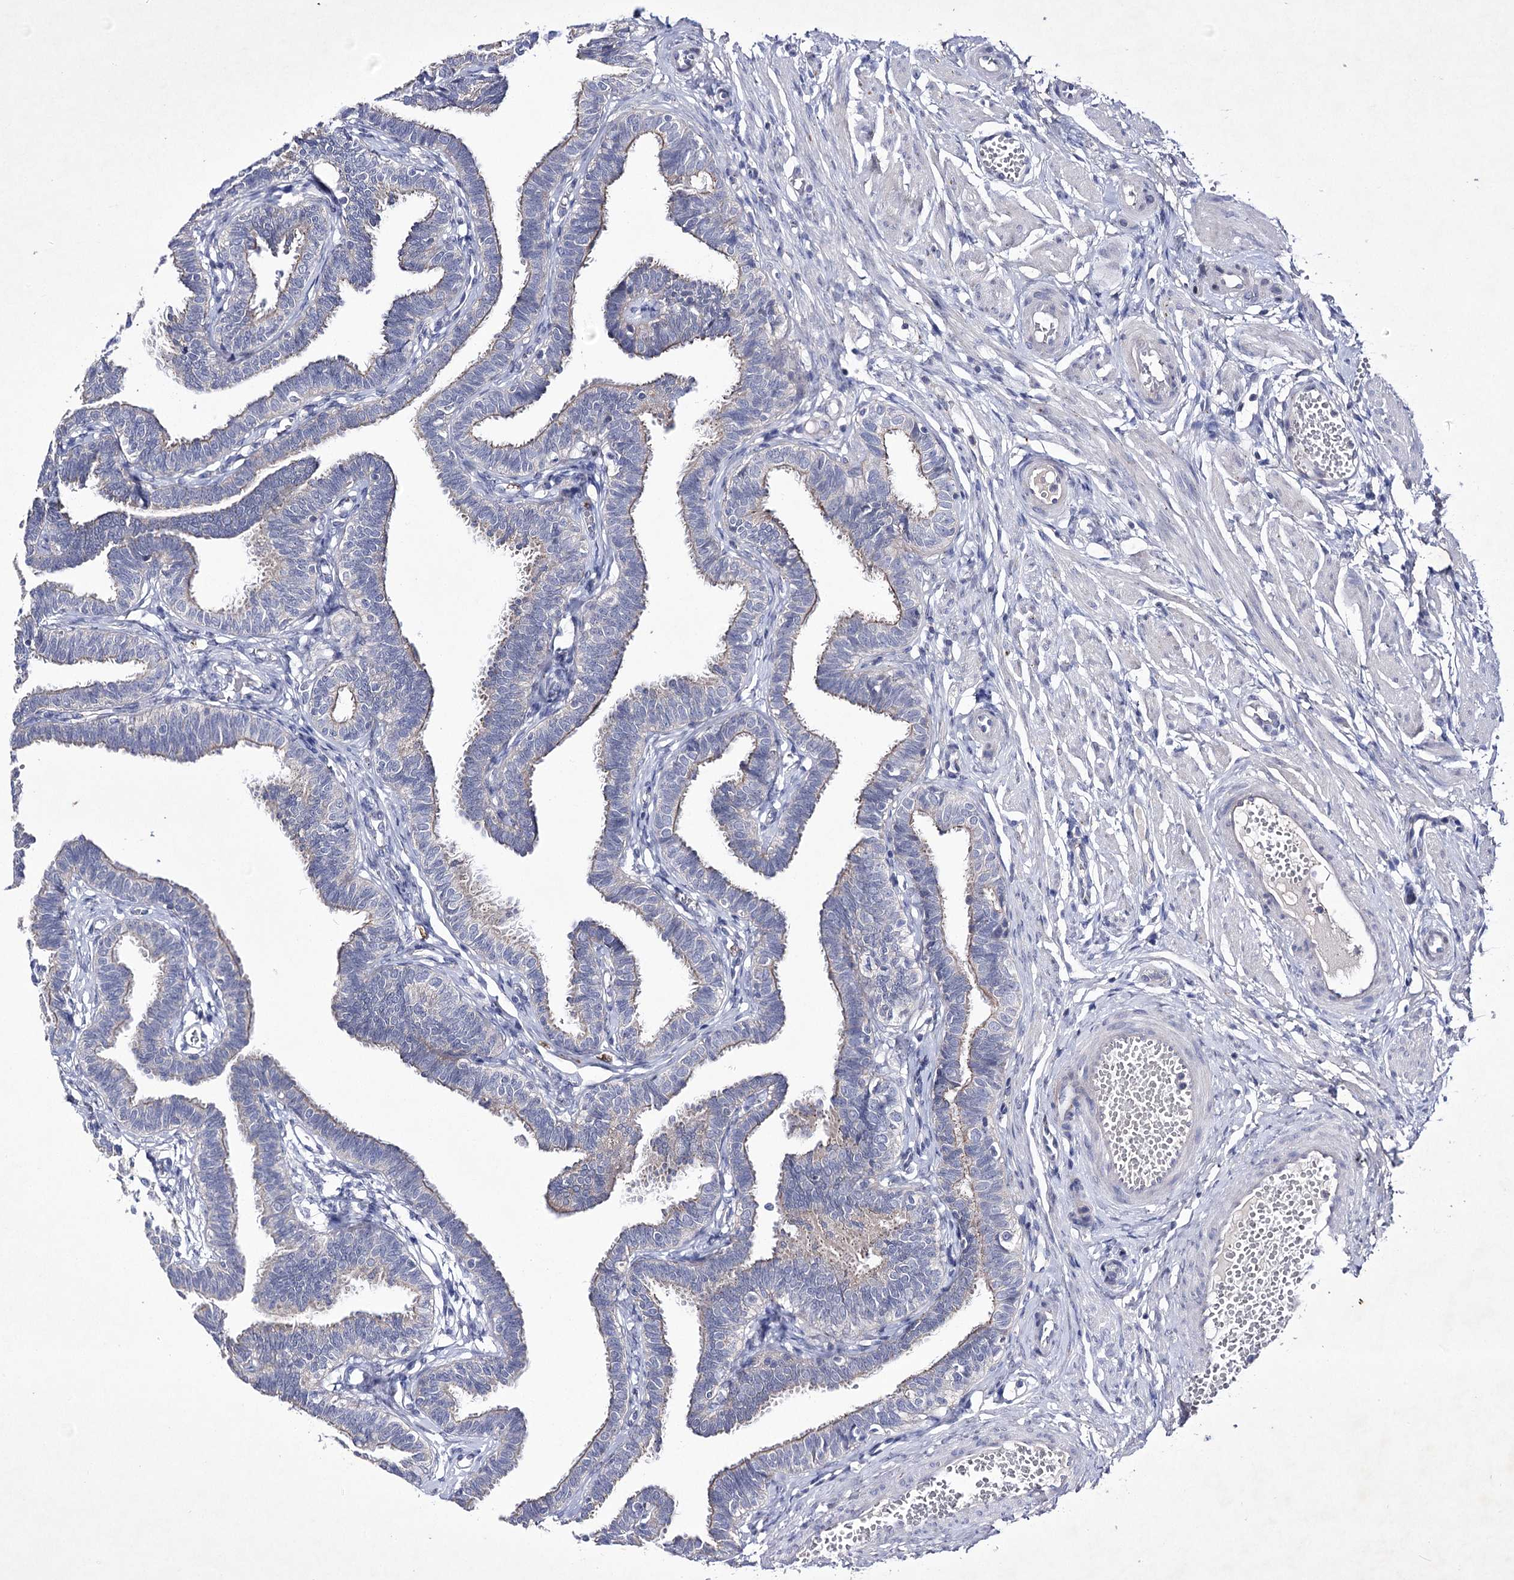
{"staining": {"intensity": "negative", "quantity": "none", "location": "none"}, "tissue": "fallopian tube", "cell_type": "Glandular cells", "image_type": "normal", "snomed": [{"axis": "morphology", "description": "Normal tissue, NOS"}, {"axis": "topography", "description": "Fallopian tube"}, {"axis": "topography", "description": "Ovary"}], "caption": "This photomicrograph is of normal fallopian tube stained with IHC to label a protein in brown with the nuclei are counter-stained blue. There is no staining in glandular cells.", "gene": "COX15", "patient": {"sex": "female", "age": 23}}